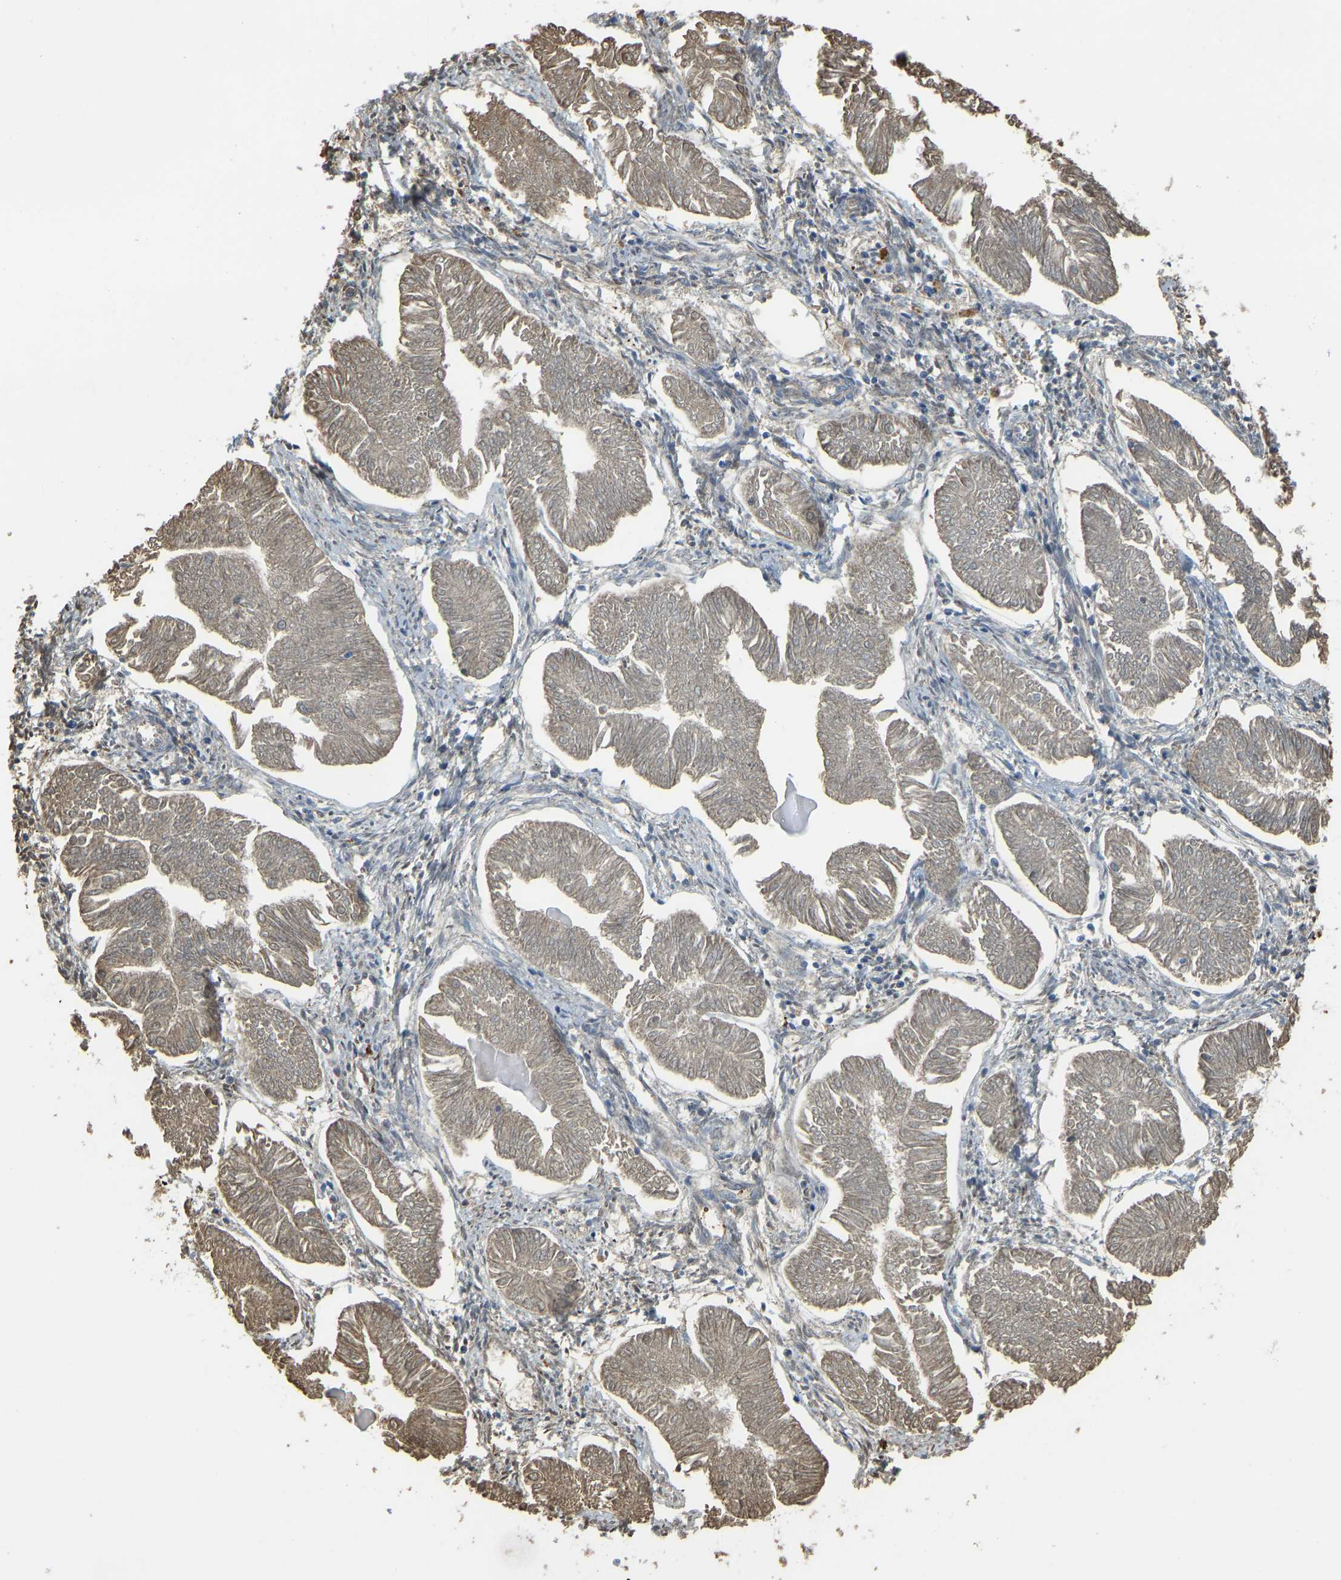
{"staining": {"intensity": "weak", "quantity": ">75%", "location": "cytoplasmic/membranous"}, "tissue": "endometrial cancer", "cell_type": "Tumor cells", "image_type": "cancer", "snomed": [{"axis": "morphology", "description": "Adenocarcinoma, NOS"}, {"axis": "topography", "description": "Endometrium"}], "caption": "Immunohistochemical staining of human endometrial cancer (adenocarcinoma) reveals low levels of weak cytoplasmic/membranous positivity in about >75% of tumor cells. Nuclei are stained in blue.", "gene": "THBS4", "patient": {"sex": "female", "age": 53}}